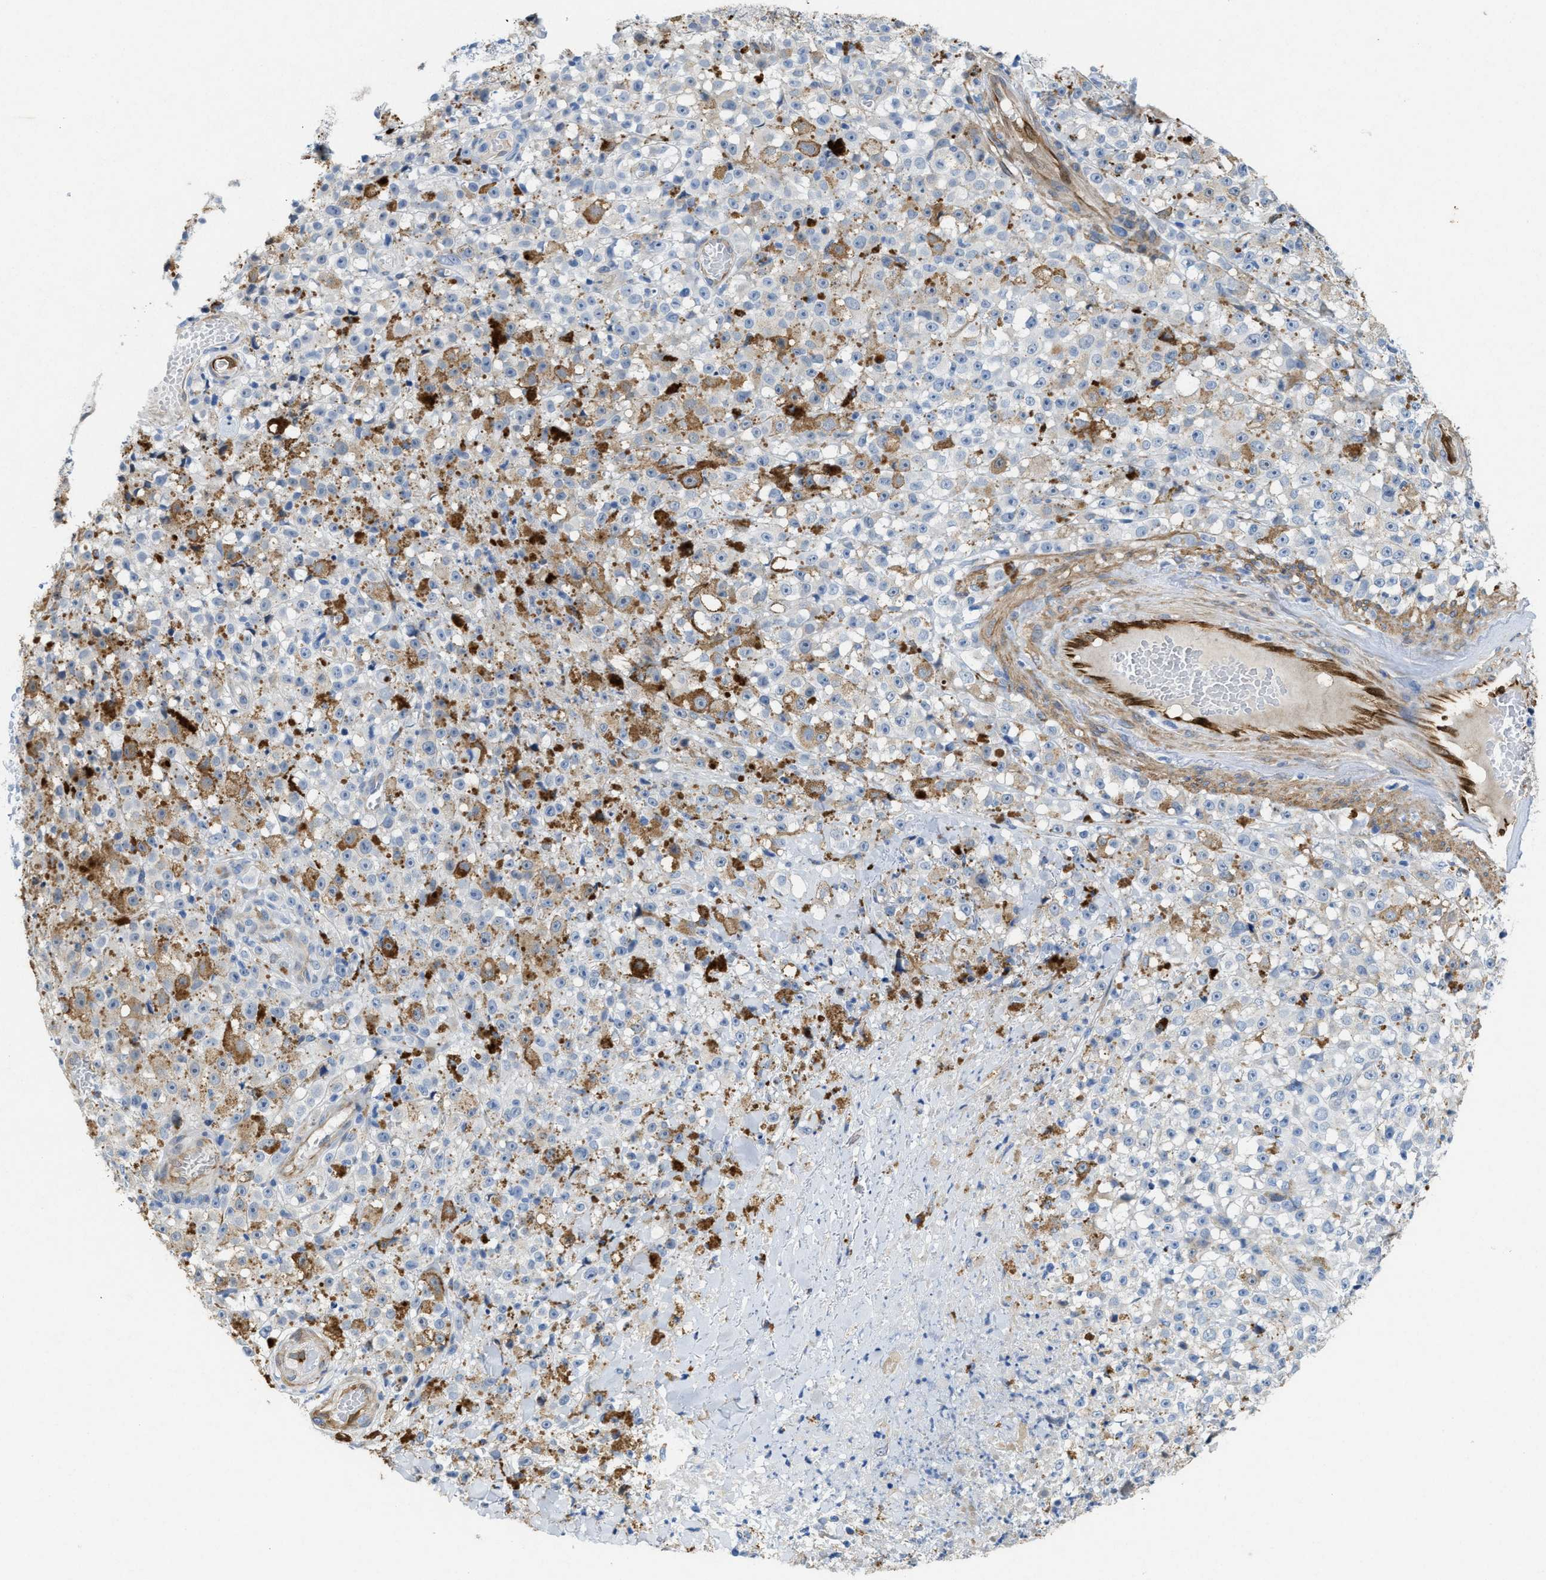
{"staining": {"intensity": "negative", "quantity": "none", "location": "none"}, "tissue": "melanoma", "cell_type": "Tumor cells", "image_type": "cancer", "snomed": [{"axis": "morphology", "description": "Malignant melanoma, NOS"}, {"axis": "topography", "description": "Skin"}], "caption": "This is a micrograph of immunohistochemistry staining of melanoma, which shows no expression in tumor cells. (Stains: DAB (3,3'-diaminobenzidine) IHC with hematoxylin counter stain, Microscopy: brightfield microscopy at high magnification).", "gene": "ASS1", "patient": {"sex": "female", "age": 82}}